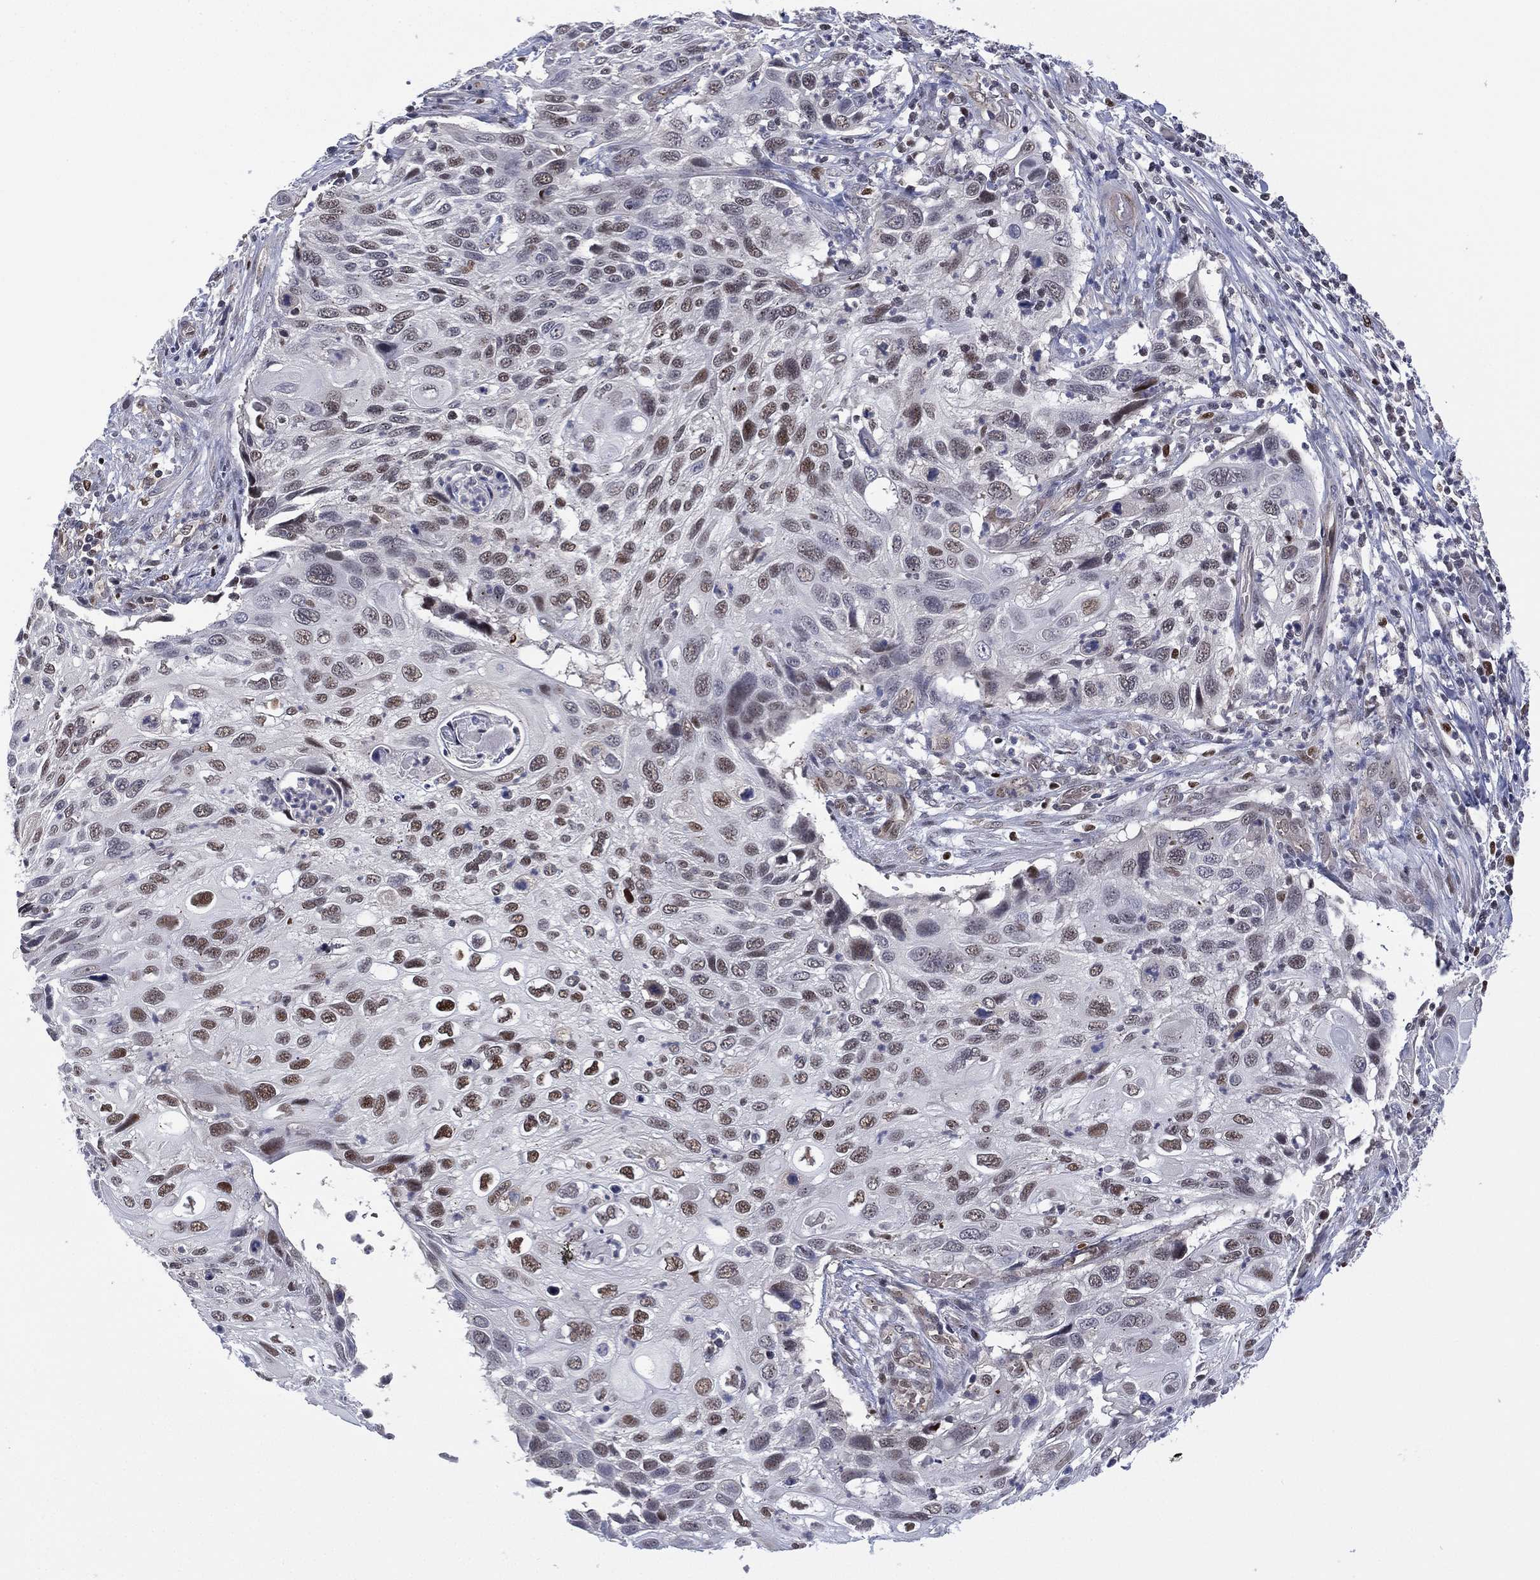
{"staining": {"intensity": "moderate", "quantity": "<25%", "location": "nuclear"}, "tissue": "cervical cancer", "cell_type": "Tumor cells", "image_type": "cancer", "snomed": [{"axis": "morphology", "description": "Squamous cell carcinoma, NOS"}, {"axis": "topography", "description": "Cervix"}], "caption": "Immunohistochemical staining of human cervical cancer shows low levels of moderate nuclear protein staining in about <25% of tumor cells. (DAB IHC with brightfield microscopy, high magnification).", "gene": "GSE1", "patient": {"sex": "female", "age": 70}}